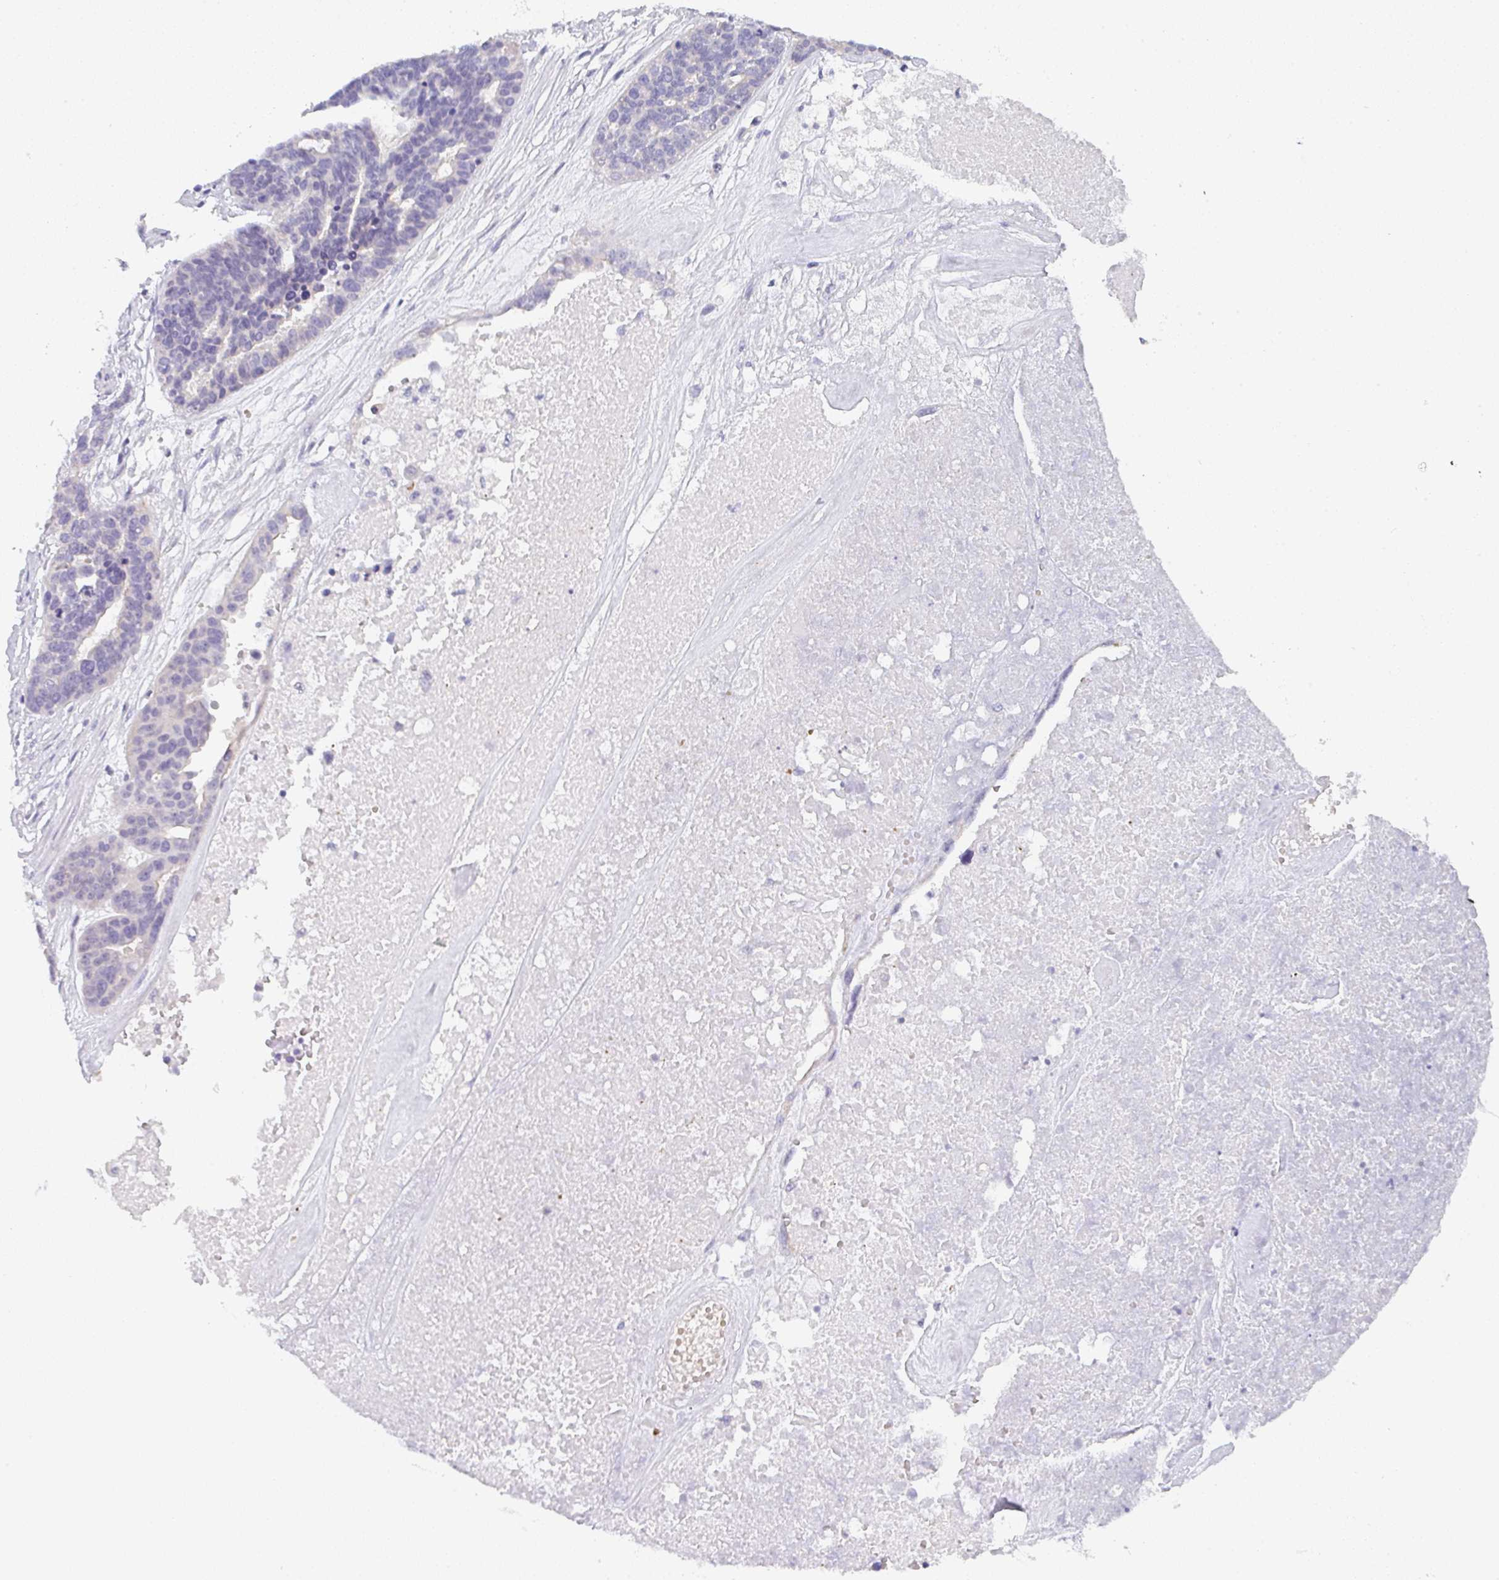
{"staining": {"intensity": "negative", "quantity": "none", "location": "none"}, "tissue": "ovarian cancer", "cell_type": "Tumor cells", "image_type": "cancer", "snomed": [{"axis": "morphology", "description": "Cystadenocarcinoma, serous, NOS"}, {"axis": "topography", "description": "Ovary"}], "caption": "Tumor cells show no significant expression in ovarian cancer (serous cystadenocarcinoma).", "gene": "CACNA1S", "patient": {"sex": "female", "age": 59}}